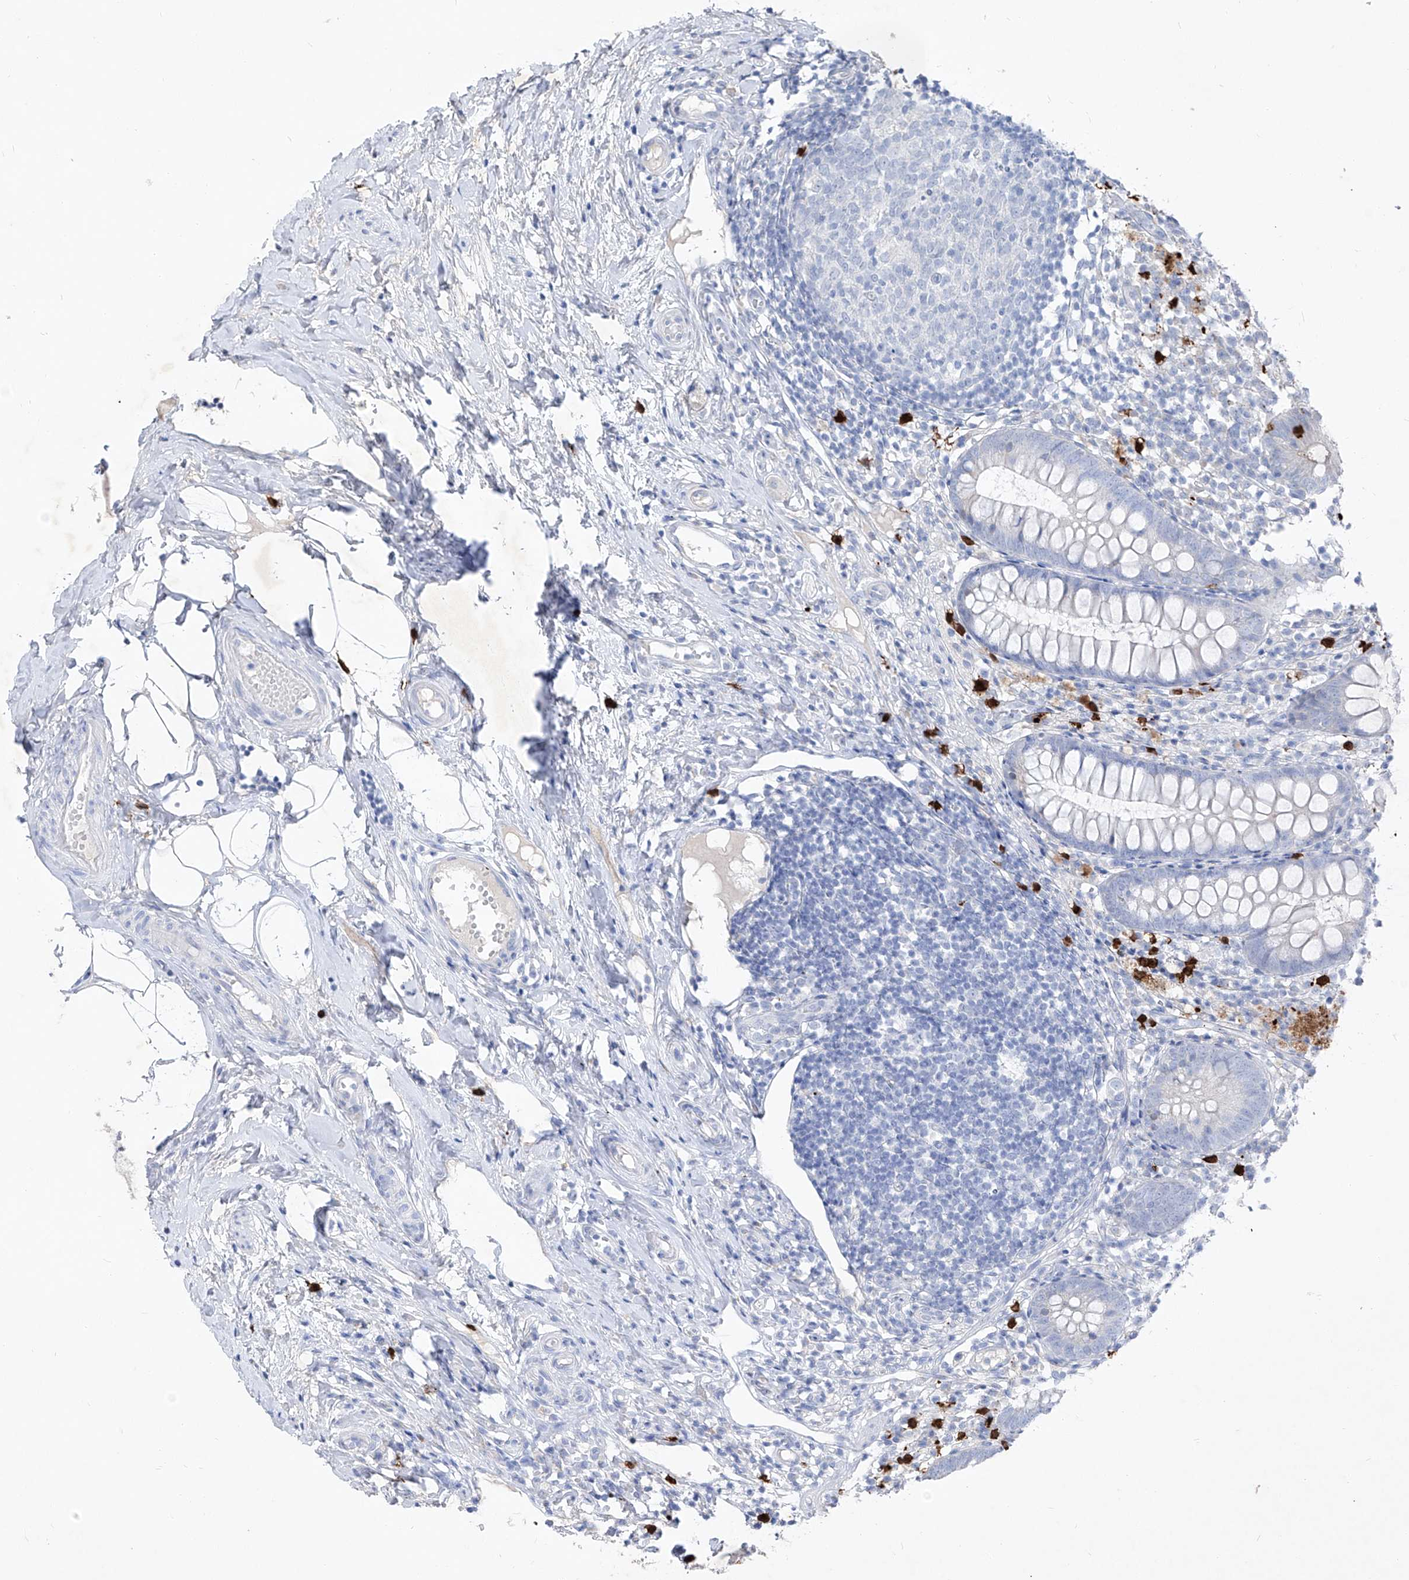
{"staining": {"intensity": "negative", "quantity": "none", "location": "none"}, "tissue": "appendix", "cell_type": "Glandular cells", "image_type": "normal", "snomed": [{"axis": "morphology", "description": "Normal tissue, NOS"}, {"axis": "topography", "description": "Appendix"}], "caption": "This is an immunohistochemistry (IHC) histopathology image of benign human appendix. There is no expression in glandular cells.", "gene": "FRS3", "patient": {"sex": "female", "age": 20}}